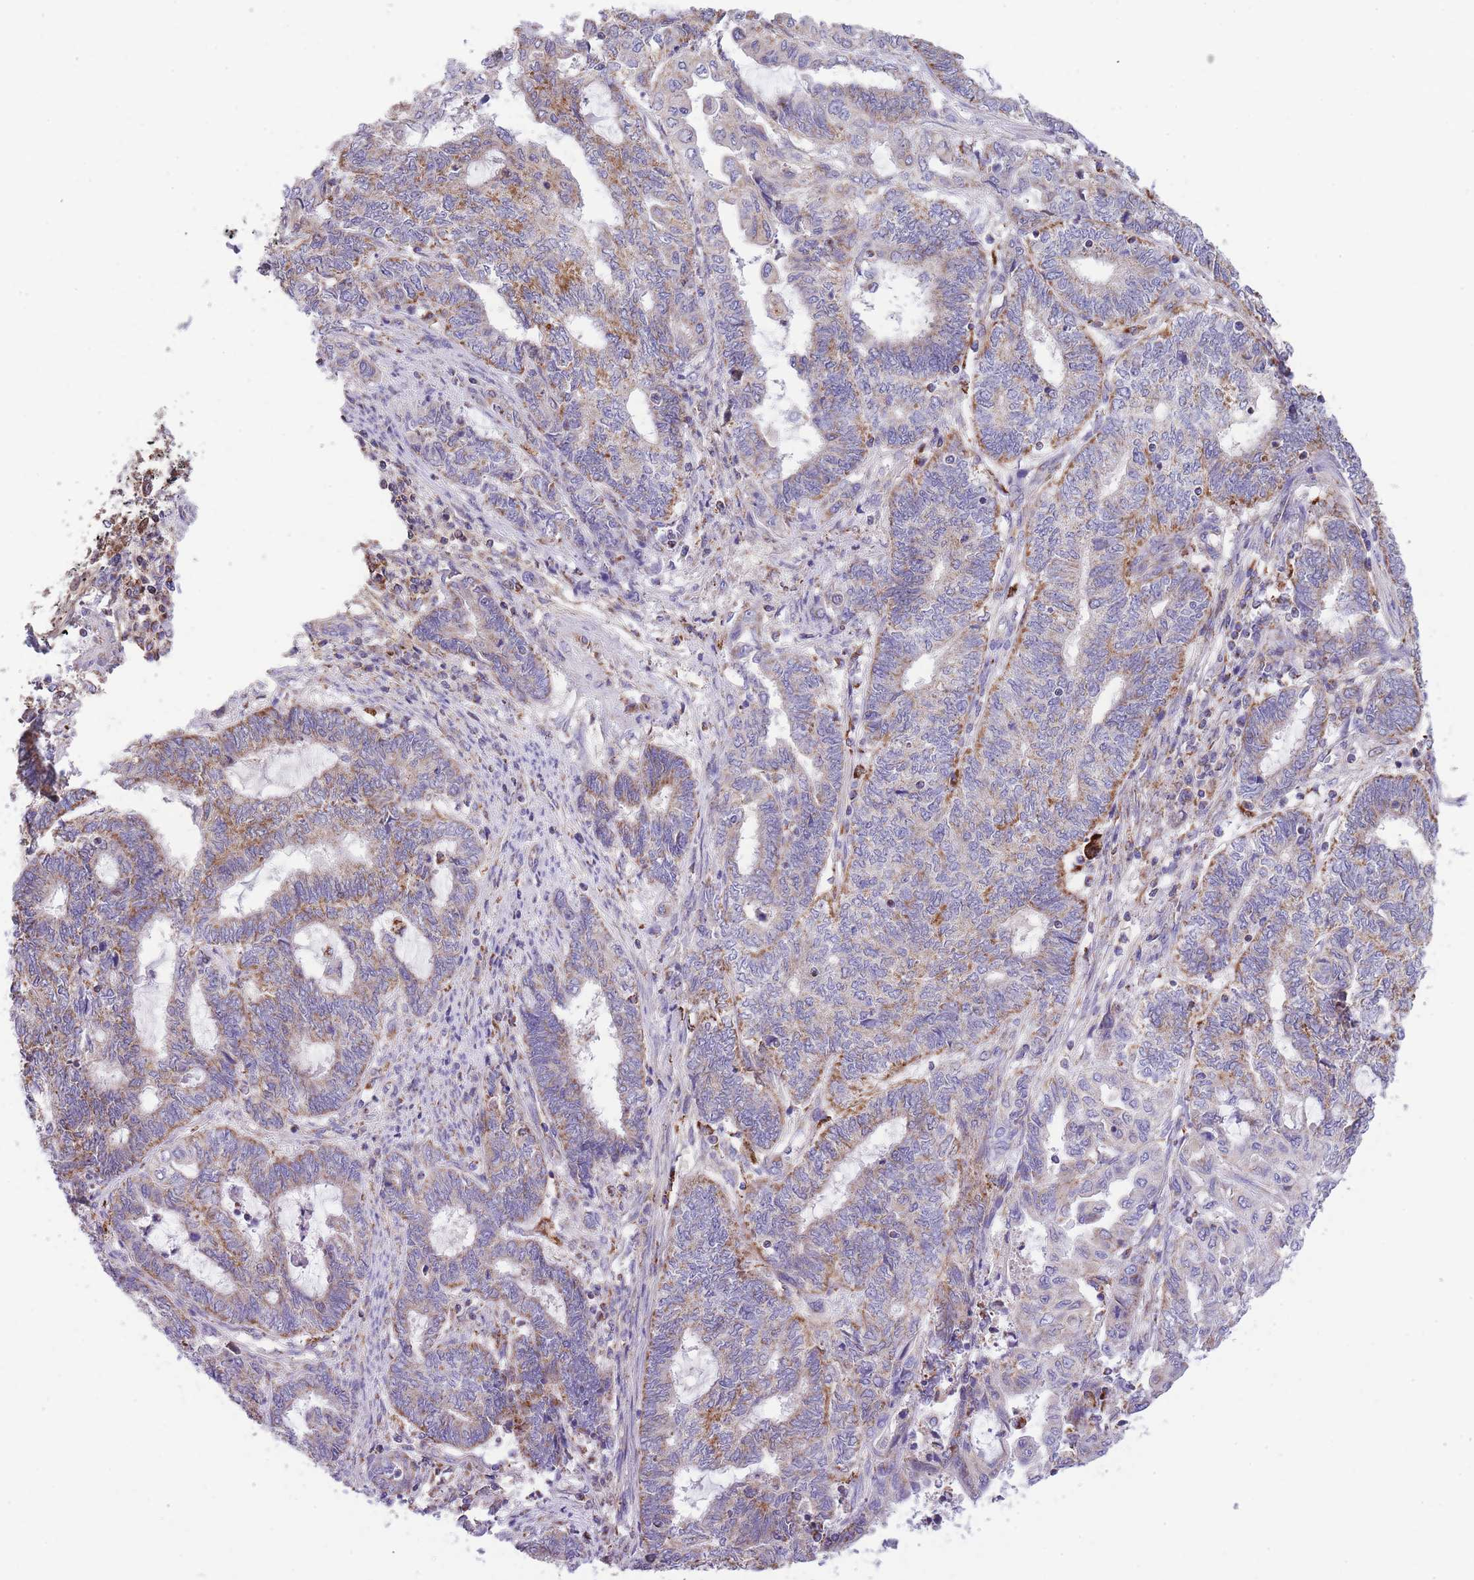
{"staining": {"intensity": "moderate", "quantity": "25%-75%", "location": "cytoplasmic/membranous"}, "tissue": "endometrial cancer", "cell_type": "Tumor cells", "image_type": "cancer", "snomed": [{"axis": "morphology", "description": "Adenocarcinoma, NOS"}, {"axis": "topography", "description": "Uterus"}, {"axis": "topography", "description": "Endometrium"}], "caption": "Protein analysis of endometrial adenocarcinoma tissue displays moderate cytoplasmic/membranous staining in approximately 25%-75% of tumor cells. (IHC, brightfield microscopy, high magnification).", "gene": "ST3GAL3", "patient": {"sex": "female", "age": 70}}